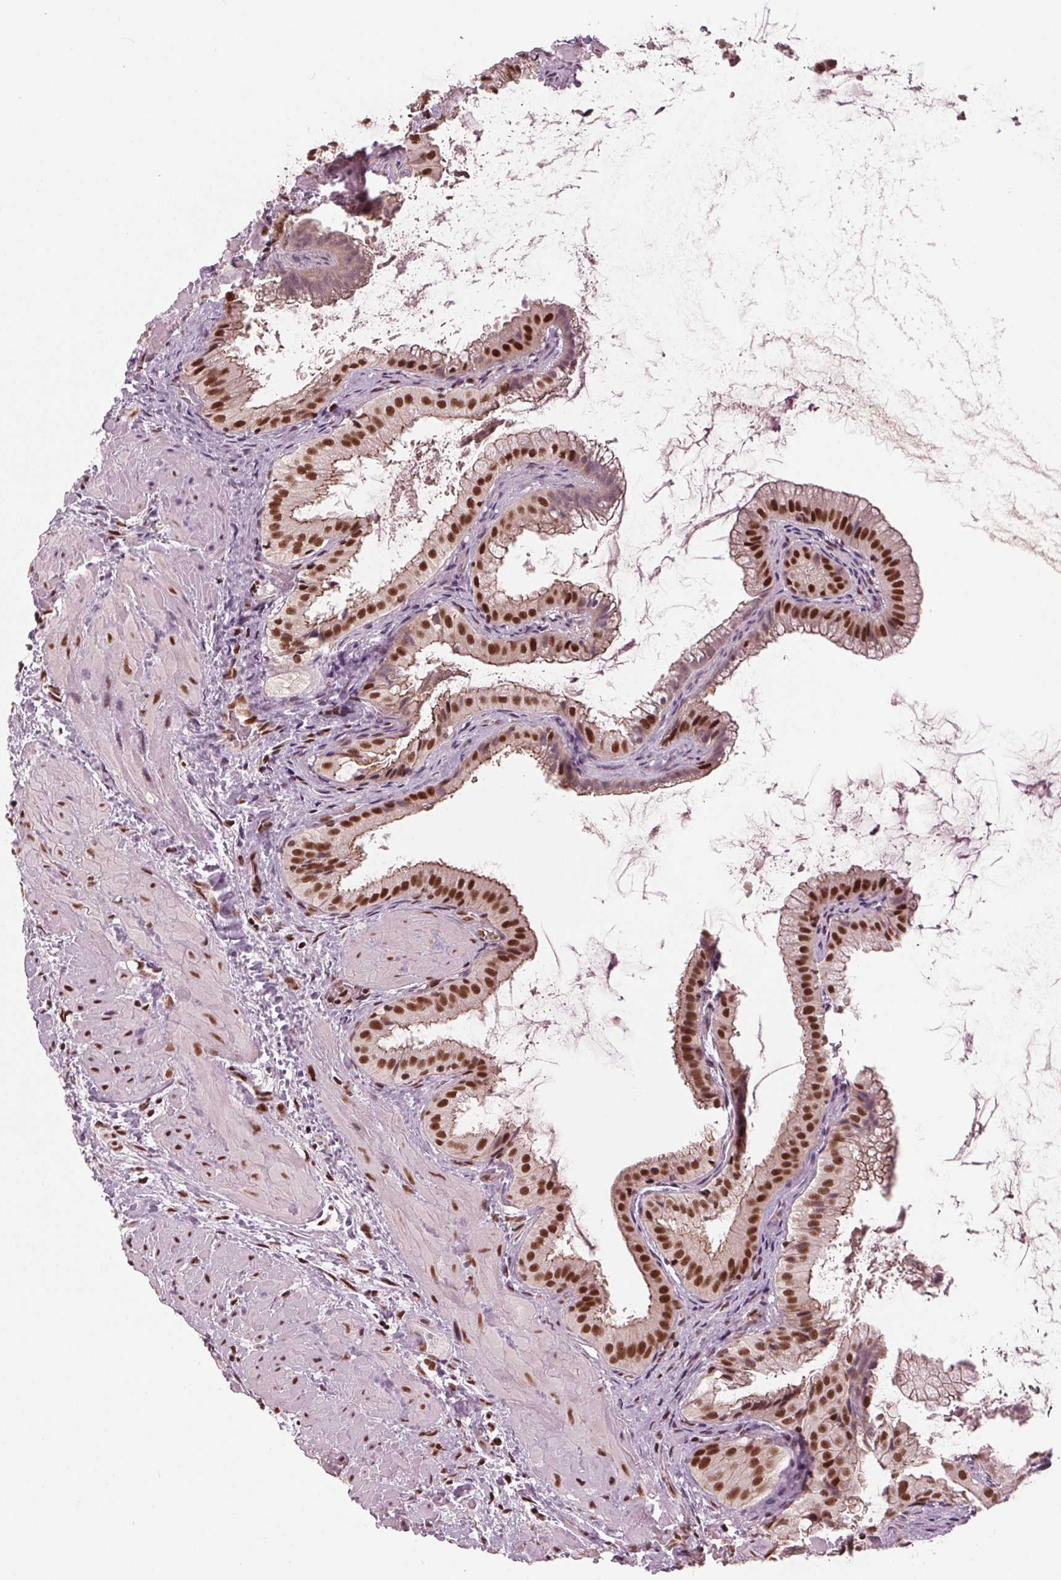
{"staining": {"intensity": "strong", "quantity": ">75%", "location": "nuclear"}, "tissue": "gallbladder", "cell_type": "Glandular cells", "image_type": "normal", "snomed": [{"axis": "morphology", "description": "Normal tissue, NOS"}, {"axis": "topography", "description": "Gallbladder"}], "caption": "A micrograph showing strong nuclear expression in approximately >75% of glandular cells in normal gallbladder, as visualized by brown immunohistochemical staining.", "gene": "LSM2", "patient": {"sex": "male", "age": 70}}